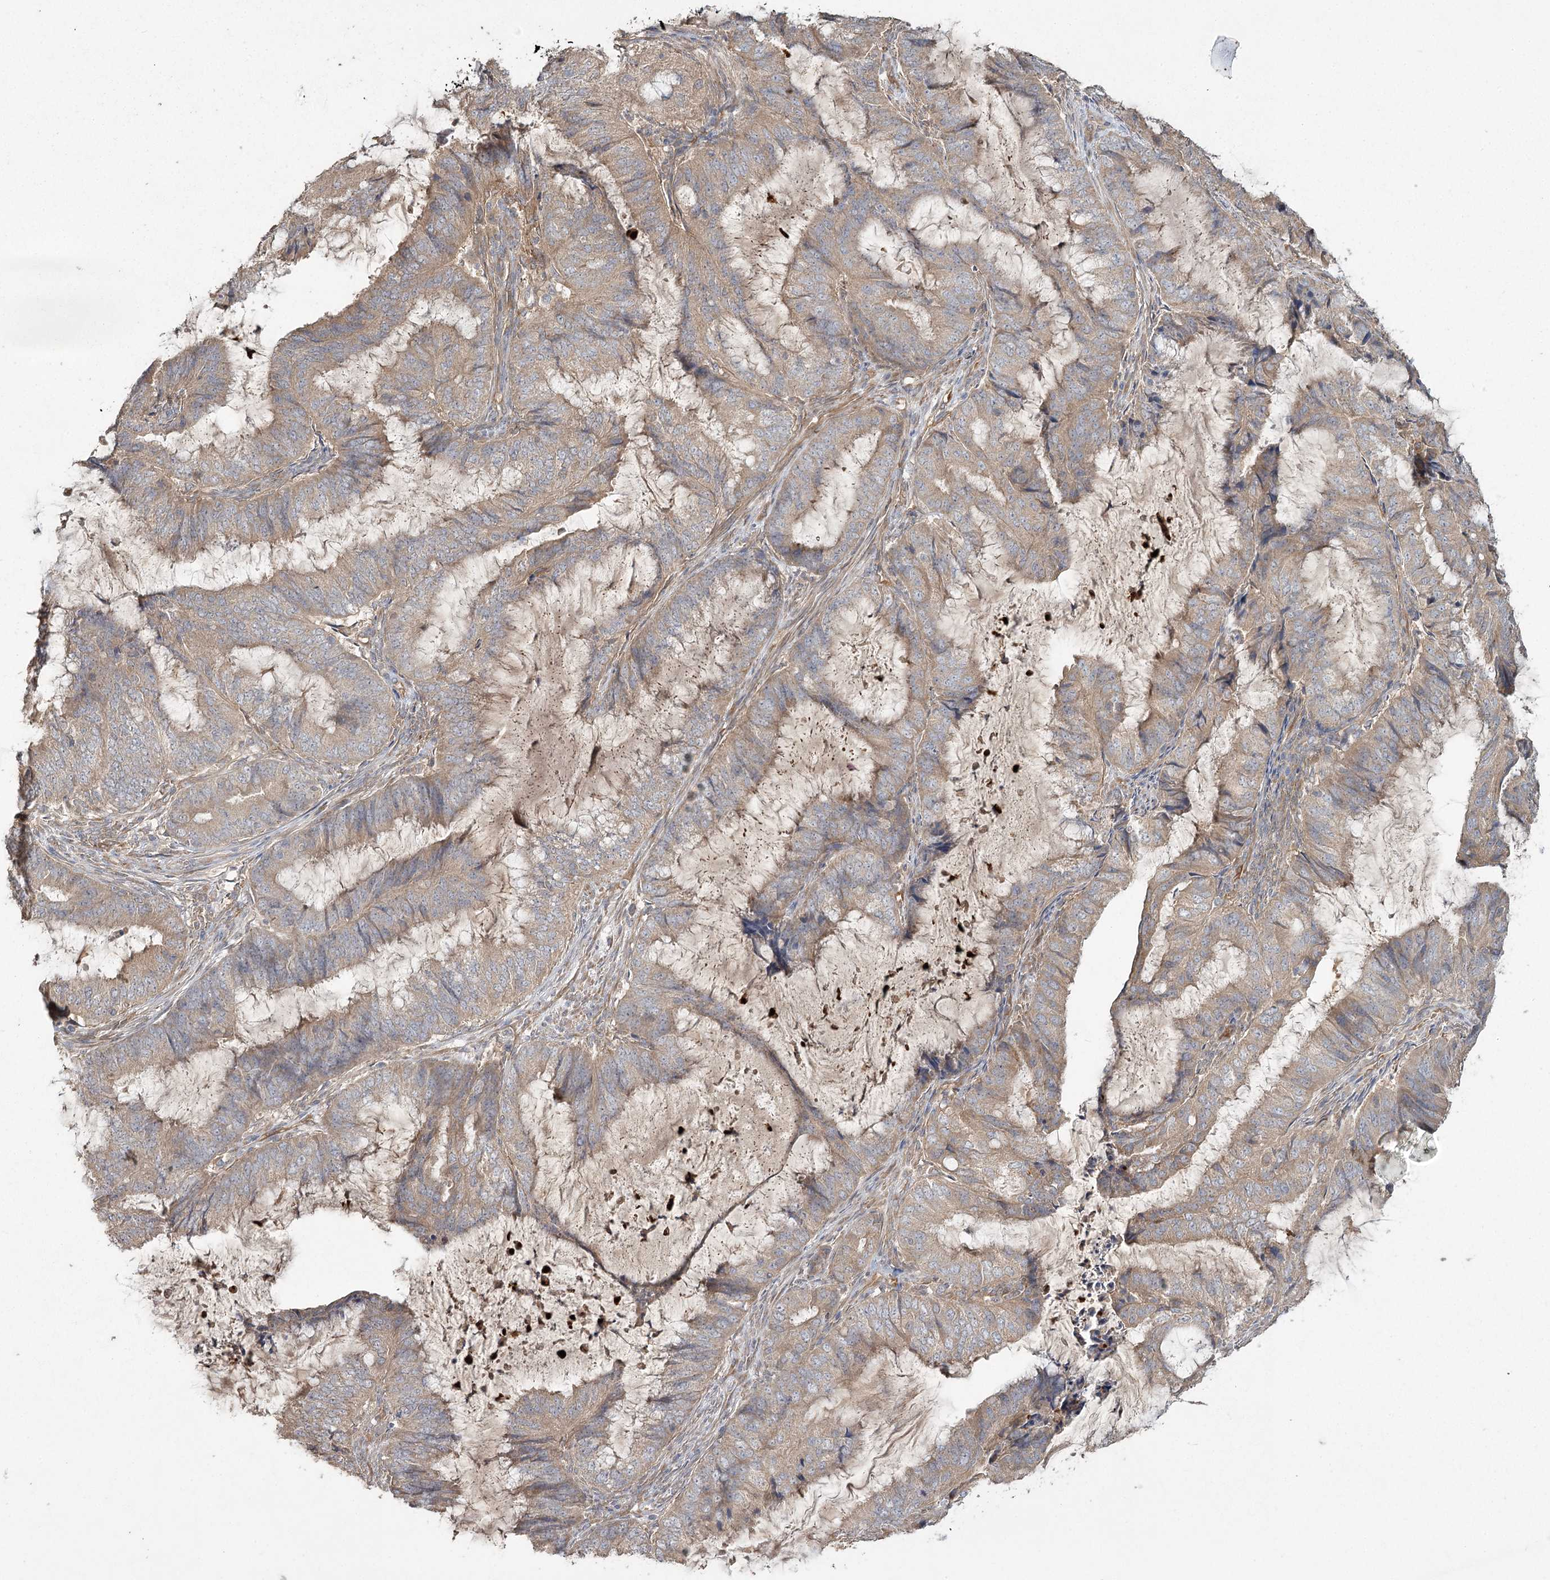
{"staining": {"intensity": "weak", "quantity": ">75%", "location": "cytoplasmic/membranous"}, "tissue": "endometrial cancer", "cell_type": "Tumor cells", "image_type": "cancer", "snomed": [{"axis": "morphology", "description": "Adenocarcinoma, NOS"}, {"axis": "topography", "description": "Endometrium"}], "caption": "Endometrial cancer stained for a protein displays weak cytoplasmic/membranous positivity in tumor cells.", "gene": "RIN2", "patient": {"sex": "female", "age": 81}}